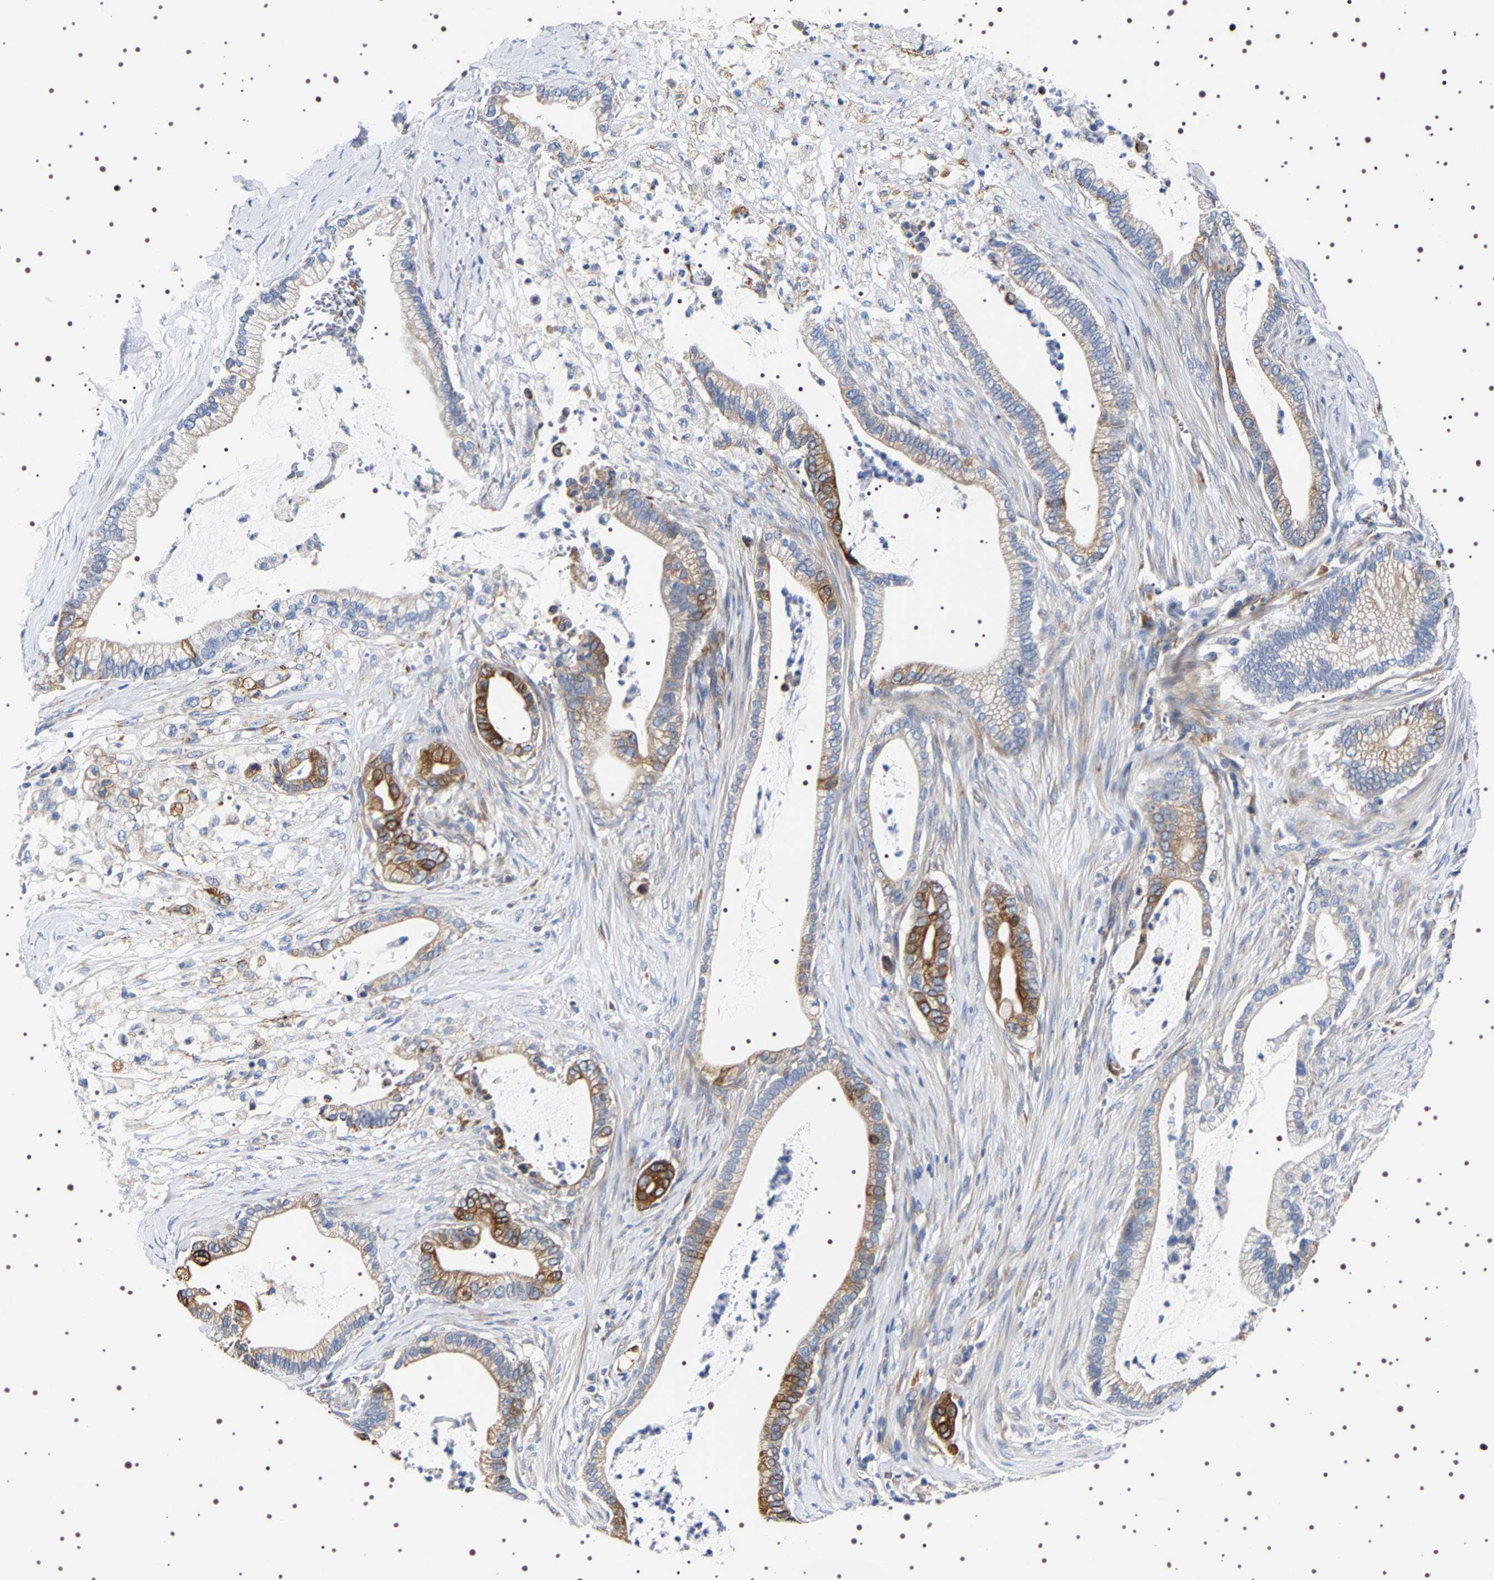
{"staining": {"intensity": "strong", "quantity": "25%-75%", "location": "cytoplasmic/membranous"}, "tissue": "pancreatic cancer", "cell_type": "Tumor cells", "image_type": "cancer", "snomed": [{"axis": "morphology", "description": "Adenocarcinoma, NOS"}, {"axis": "topography", "description": "Pancreas"}], "caption": "Pancreatic cancer was stained to show a protein in brown. There is high levels of strong cytoplasmic/membranous expression in approximately 25%-75% of tumor cells.", "gene": "SQLE", "patient": {"sex": "male", "age": 69}}